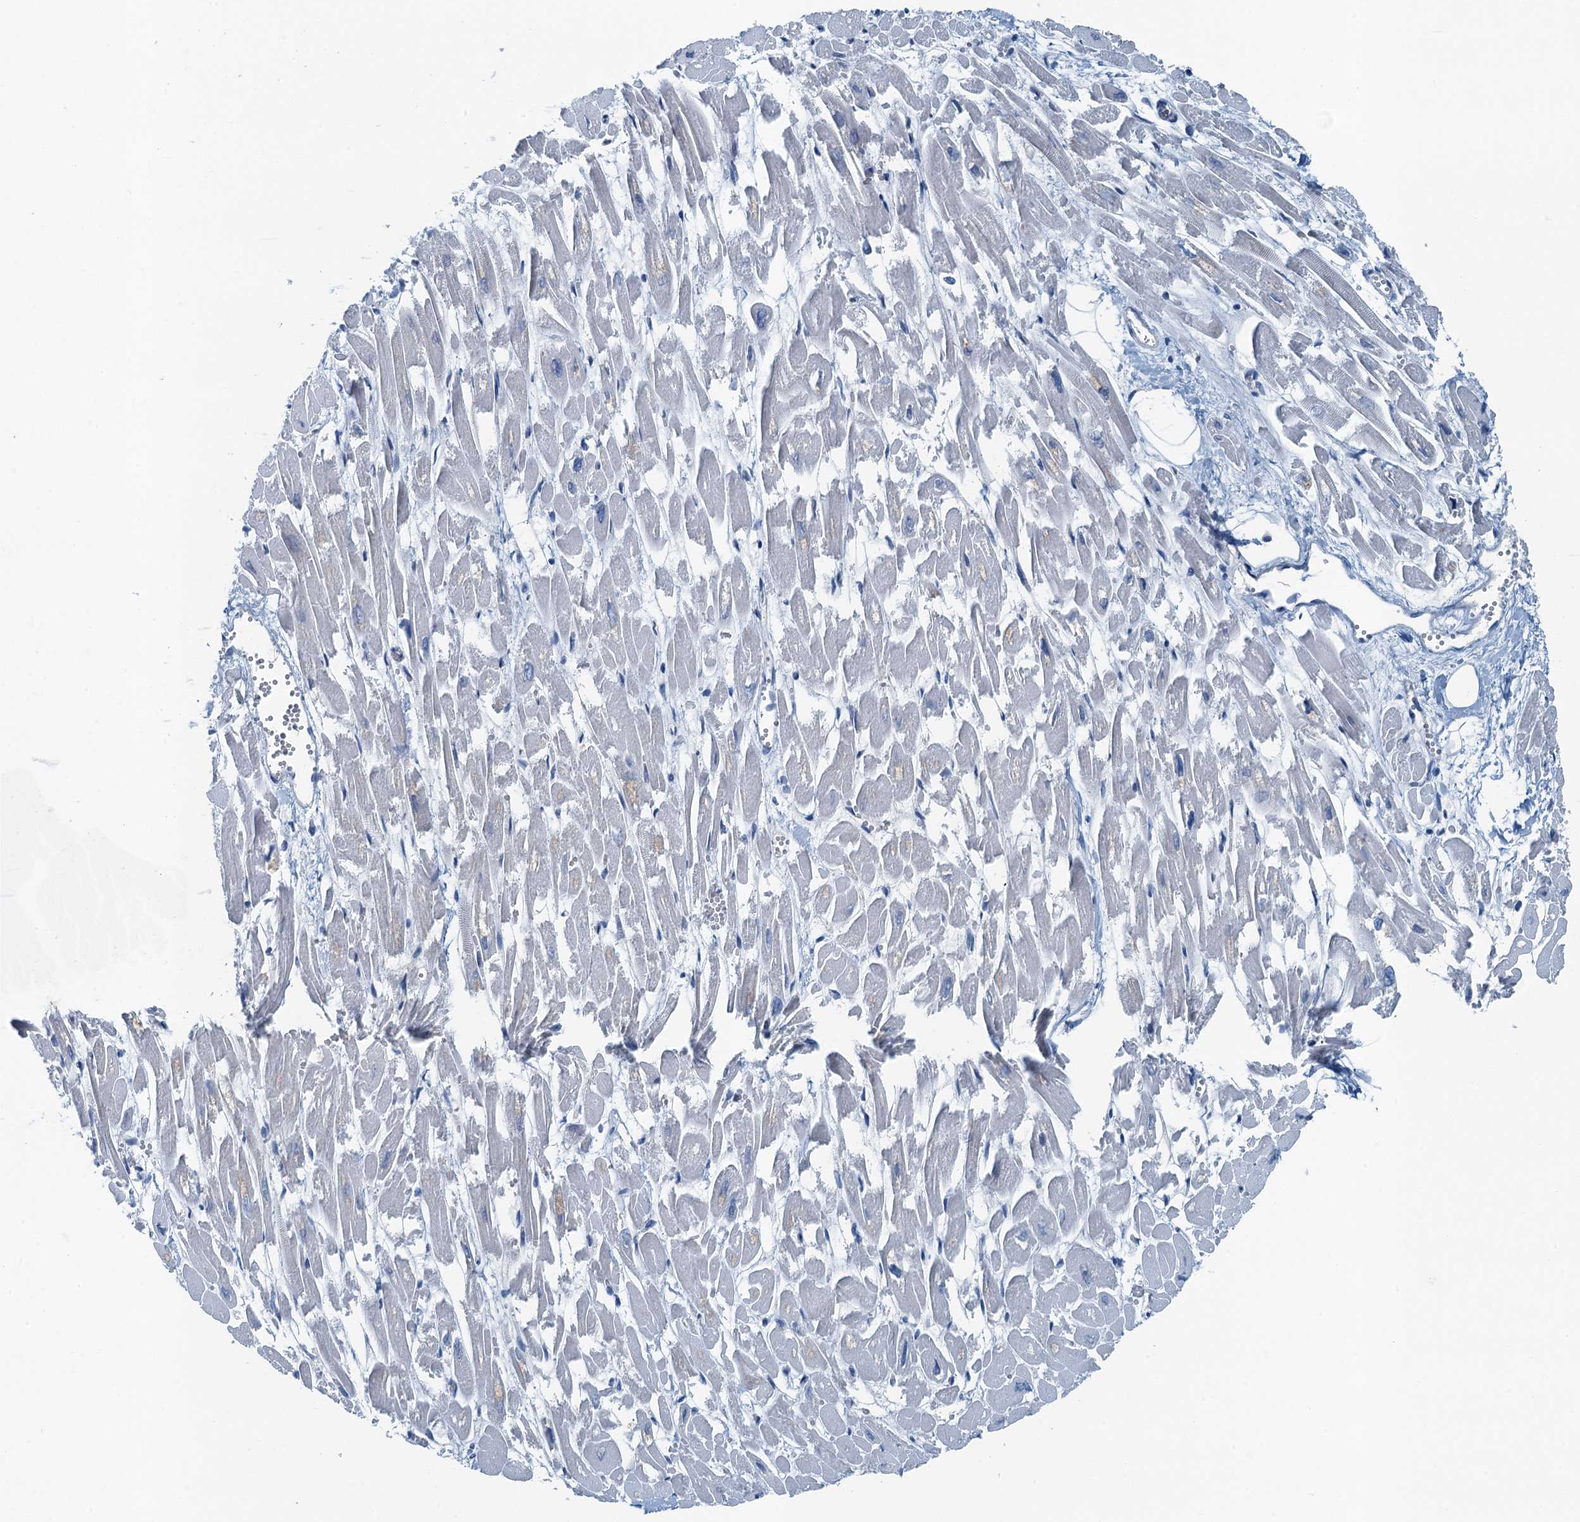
{"staining": {"intensity": "moderate", "quantity": "<25%", "location": "cytoplasmic/membranous"}, "tissue": "heart muscle", "cell_type": "Cardiomyocytes", "image_type": "normal", "snomed": [{"axis": "morphology", "description": "Normal tissue, NOS"}, {"axis": "topography", "description": "Heart"}], "caption": "Moderate cytoplasmic/membranous positivity for a protein is seen in about <25% of cardiomyocytes of unremarkable heart muscle using immunohistochemistry (IHC).", "gene": "GFOD2", "patient": {"sex": "male", "age": 54}}